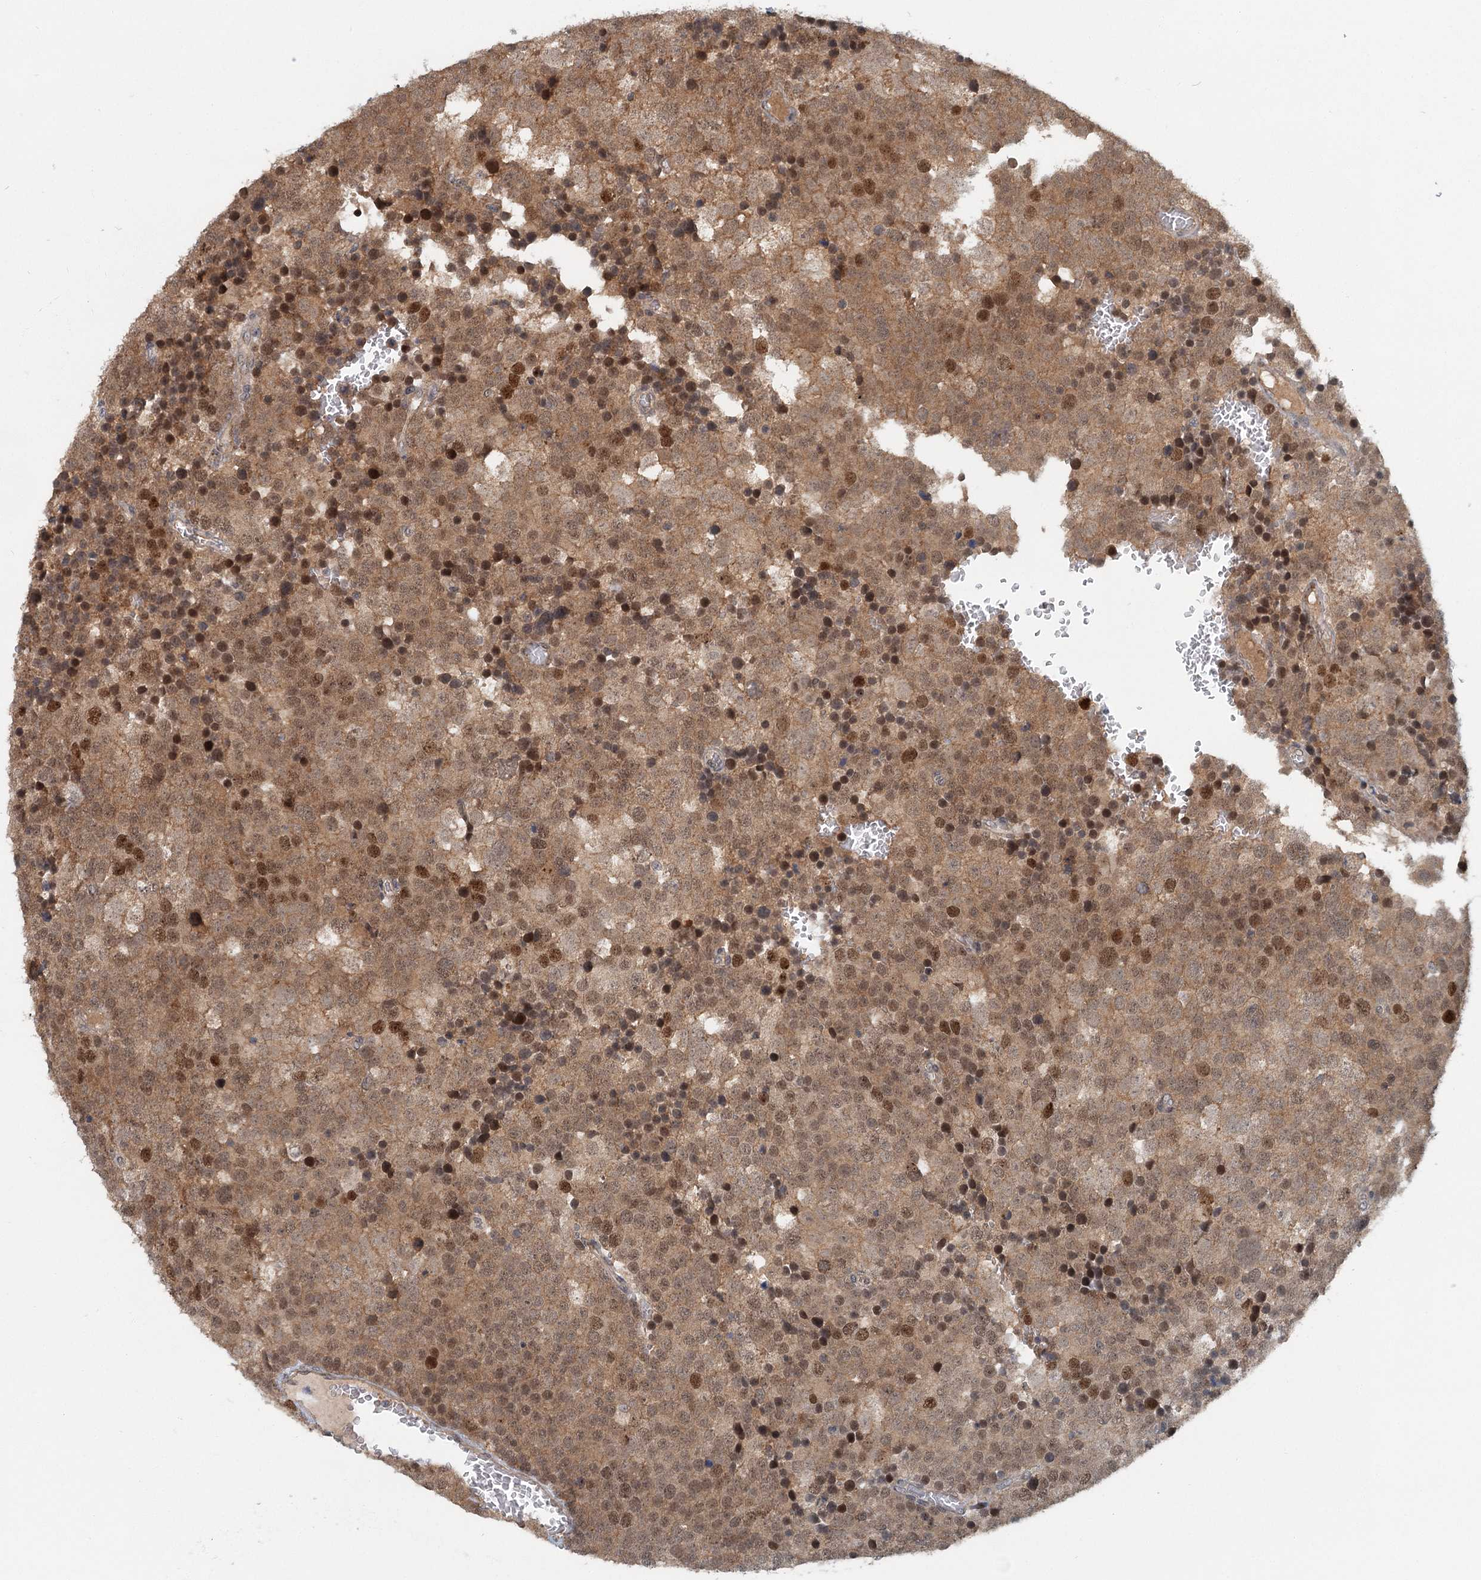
{"staining": {"intensity": "moderate", "quantity": ">75%", "location": "cytoplasmic/membranous,nuclear"}, "tissue": "testis cancer", "cell_type": "Tumor cells", "image_type": "cancer", "snomed": [{"axis": "morphology", "description": "Seminoma, NOS"}, {"axis": "topography", "description": "Testis"}], "caption": "Moderate cytoplasmic/membranous and nuclear positivity for a protein is identified in approximately >75% of tumor cells of testis cancer using immunohistochemistry (IHC).", "gene": "TAS2R42", "patient": {"sex": "male", "age": 71}}